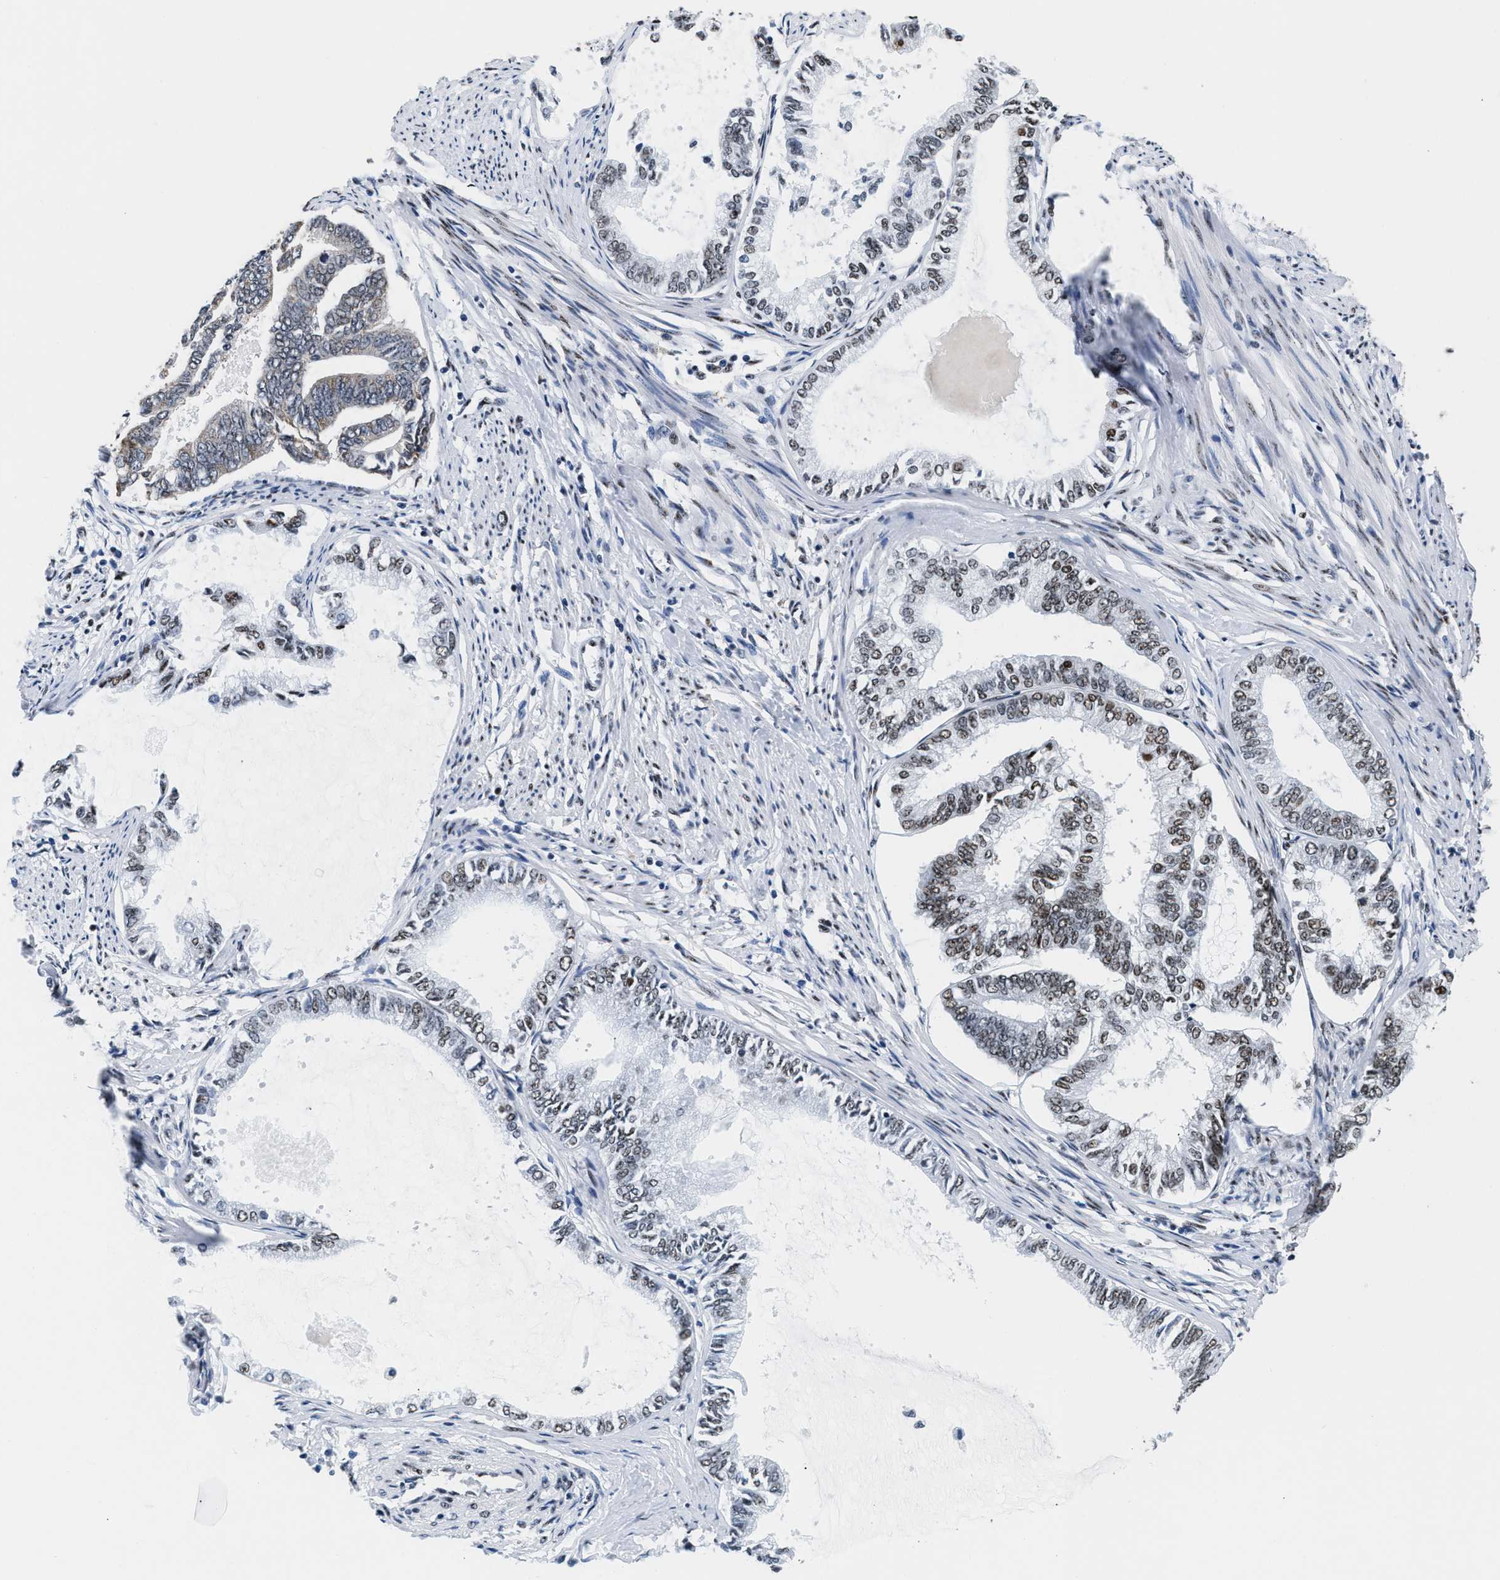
{"staining": {"intensity": "moderate", "quantity": "<25%", "location": "cytoplasmic/membranous,nuclear"}, "tissue": "endometrial cancer", "cell_type": "Tumor cells", "image_type": "cancer", "snomed": [{"axis": "morphology", "description": "Adenocarcinoma, NOS"}, {"axis": "topography", "description": "Endometrium"}], "caption": "Brown immunohistochemical staining in endometrial cancer (adenocarcinoma) exhibits moderate cytoplasmic/membranous and nuclear positivity in about <25% of tumor cells. The protein of interest is stained brown, and the nuclei are stained in blue (DAB IHC with brightfield microscopy, high magnification).", "gene": "RAD50", "patient": {"sex": "female", "age": 86}}